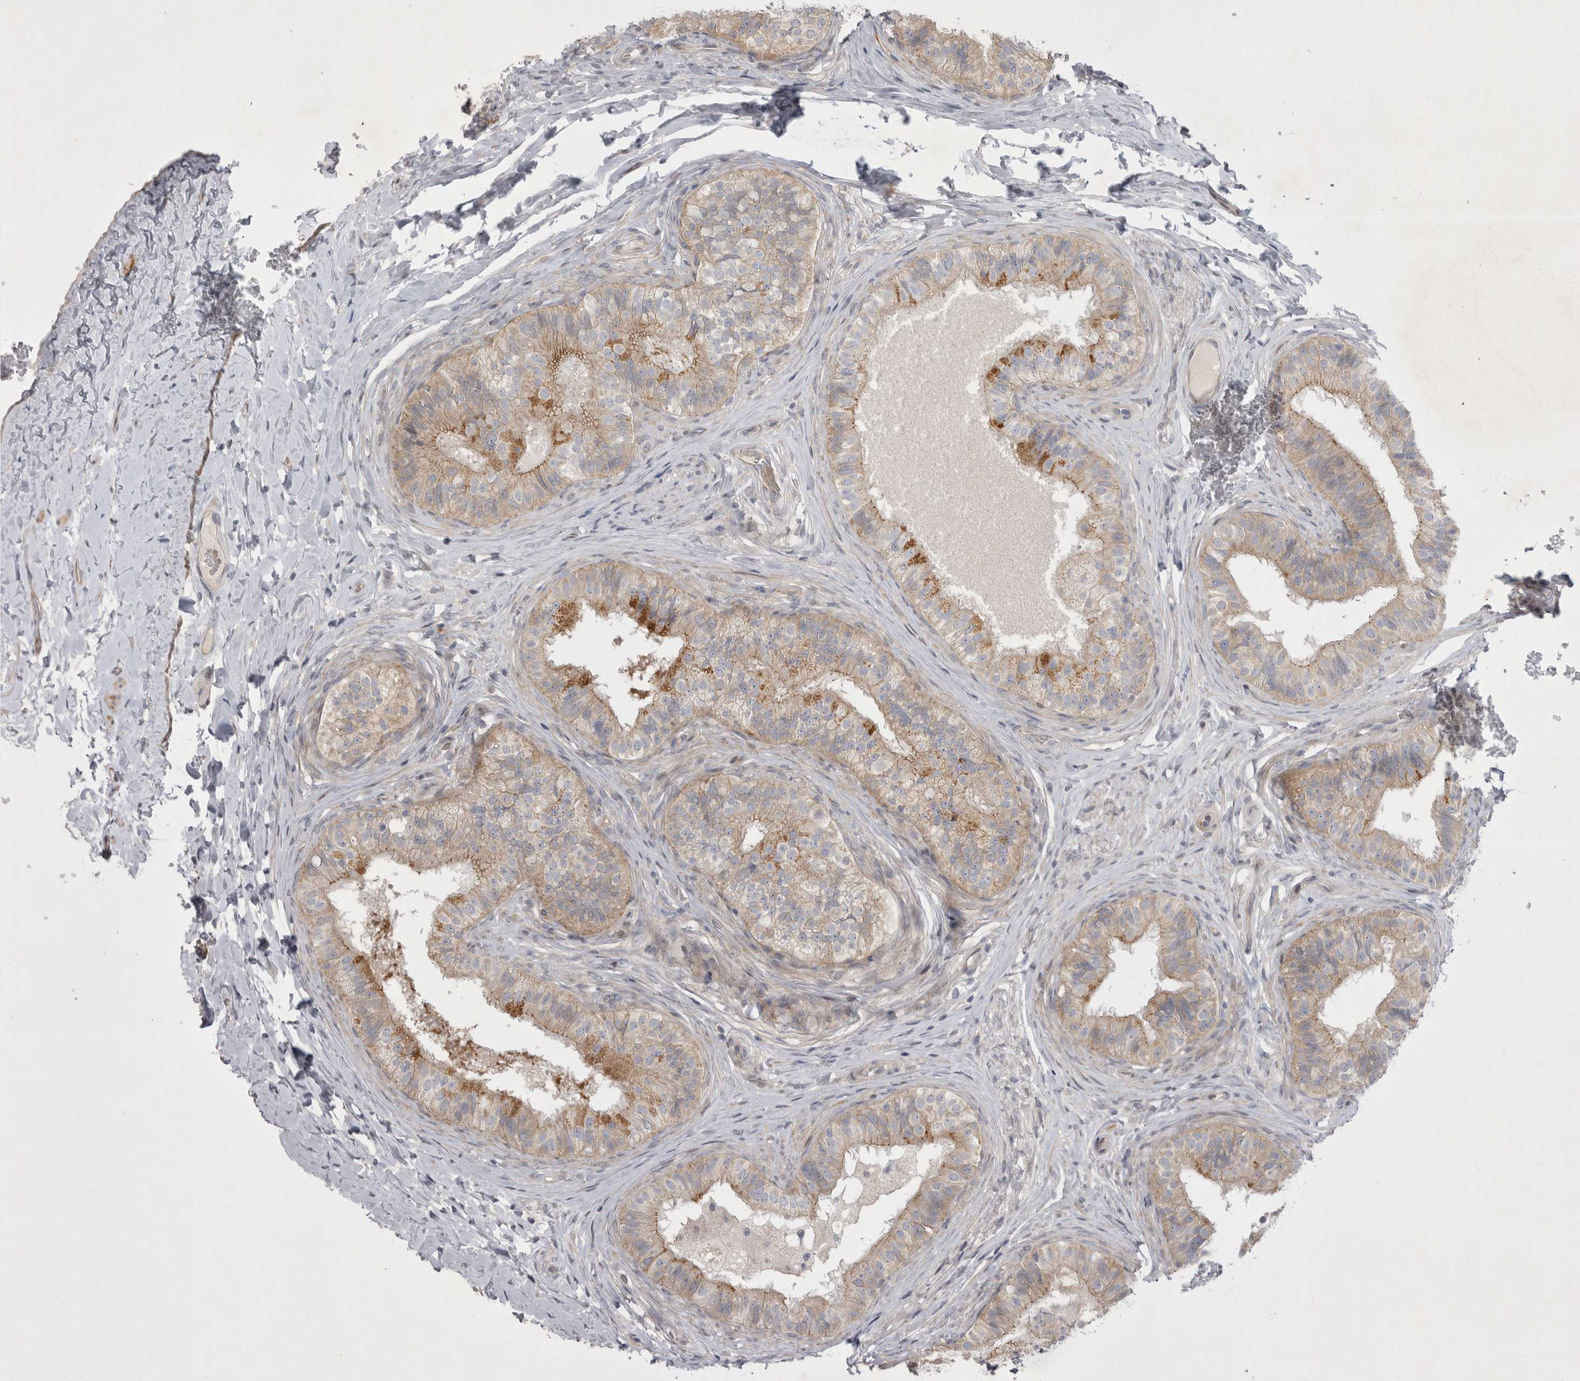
{"staining": {"intensity": "moderate", "quantity": "25%-75%", "location": "cytoplasmic/membranous"}, "tissue": "epididymis", "cell_type": "Glandular cells", "image_type": "normal", "snomed": [{"axis": "morphology", "description": "Normal tissue, NOS"}, {"axis": "topography", "description": "Epididymis"}], "caption": "Protein staining demonstrates moderate cytoplasmic/membranous staining in about 25%-75% of glandular cells in benign epididymis.", "gene": "NENF", "patient": {"sex": "male", "age": 49}}